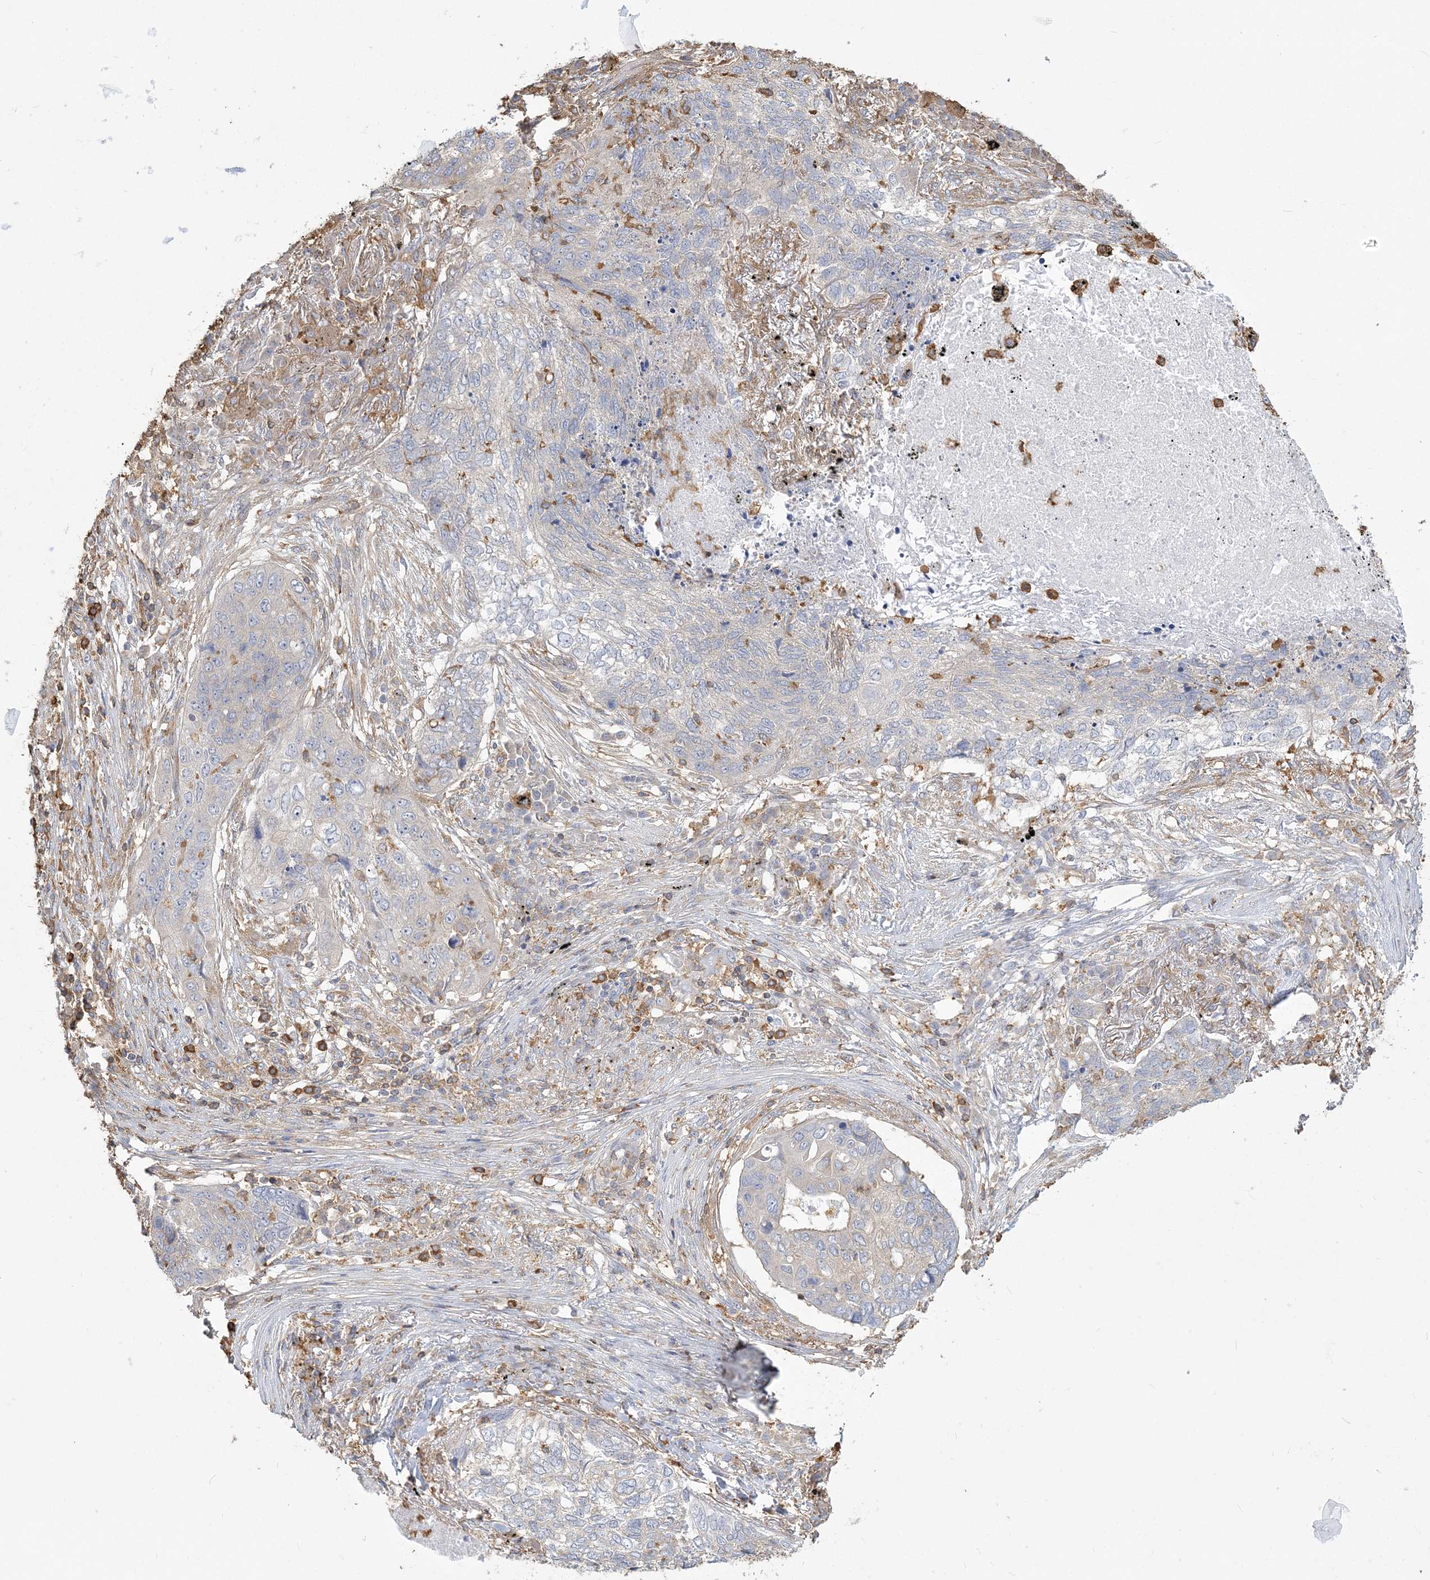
{"staining": {"intensity": "negative", "quantity": "none", "location": "none"}, "tissue": "lung cancer", "cell_type": "Tumor cells", "image_type": "cancer", "snomed": [{"axis": "morphology", "description": "Squamous cell carcinoma, NOS"}, {"axis": "topography", "description": "Lung"}], "caption": "Immunohistochemistry (IHC) of human lung cancer displays no expression in tumor cells. Brightfield microscopy of IHC stained with DAB (brown) and hematoxylin (blue), captured at high magnification.", "gene": "ANKS1A", "patient": {"sex": "female", "age": 63}}